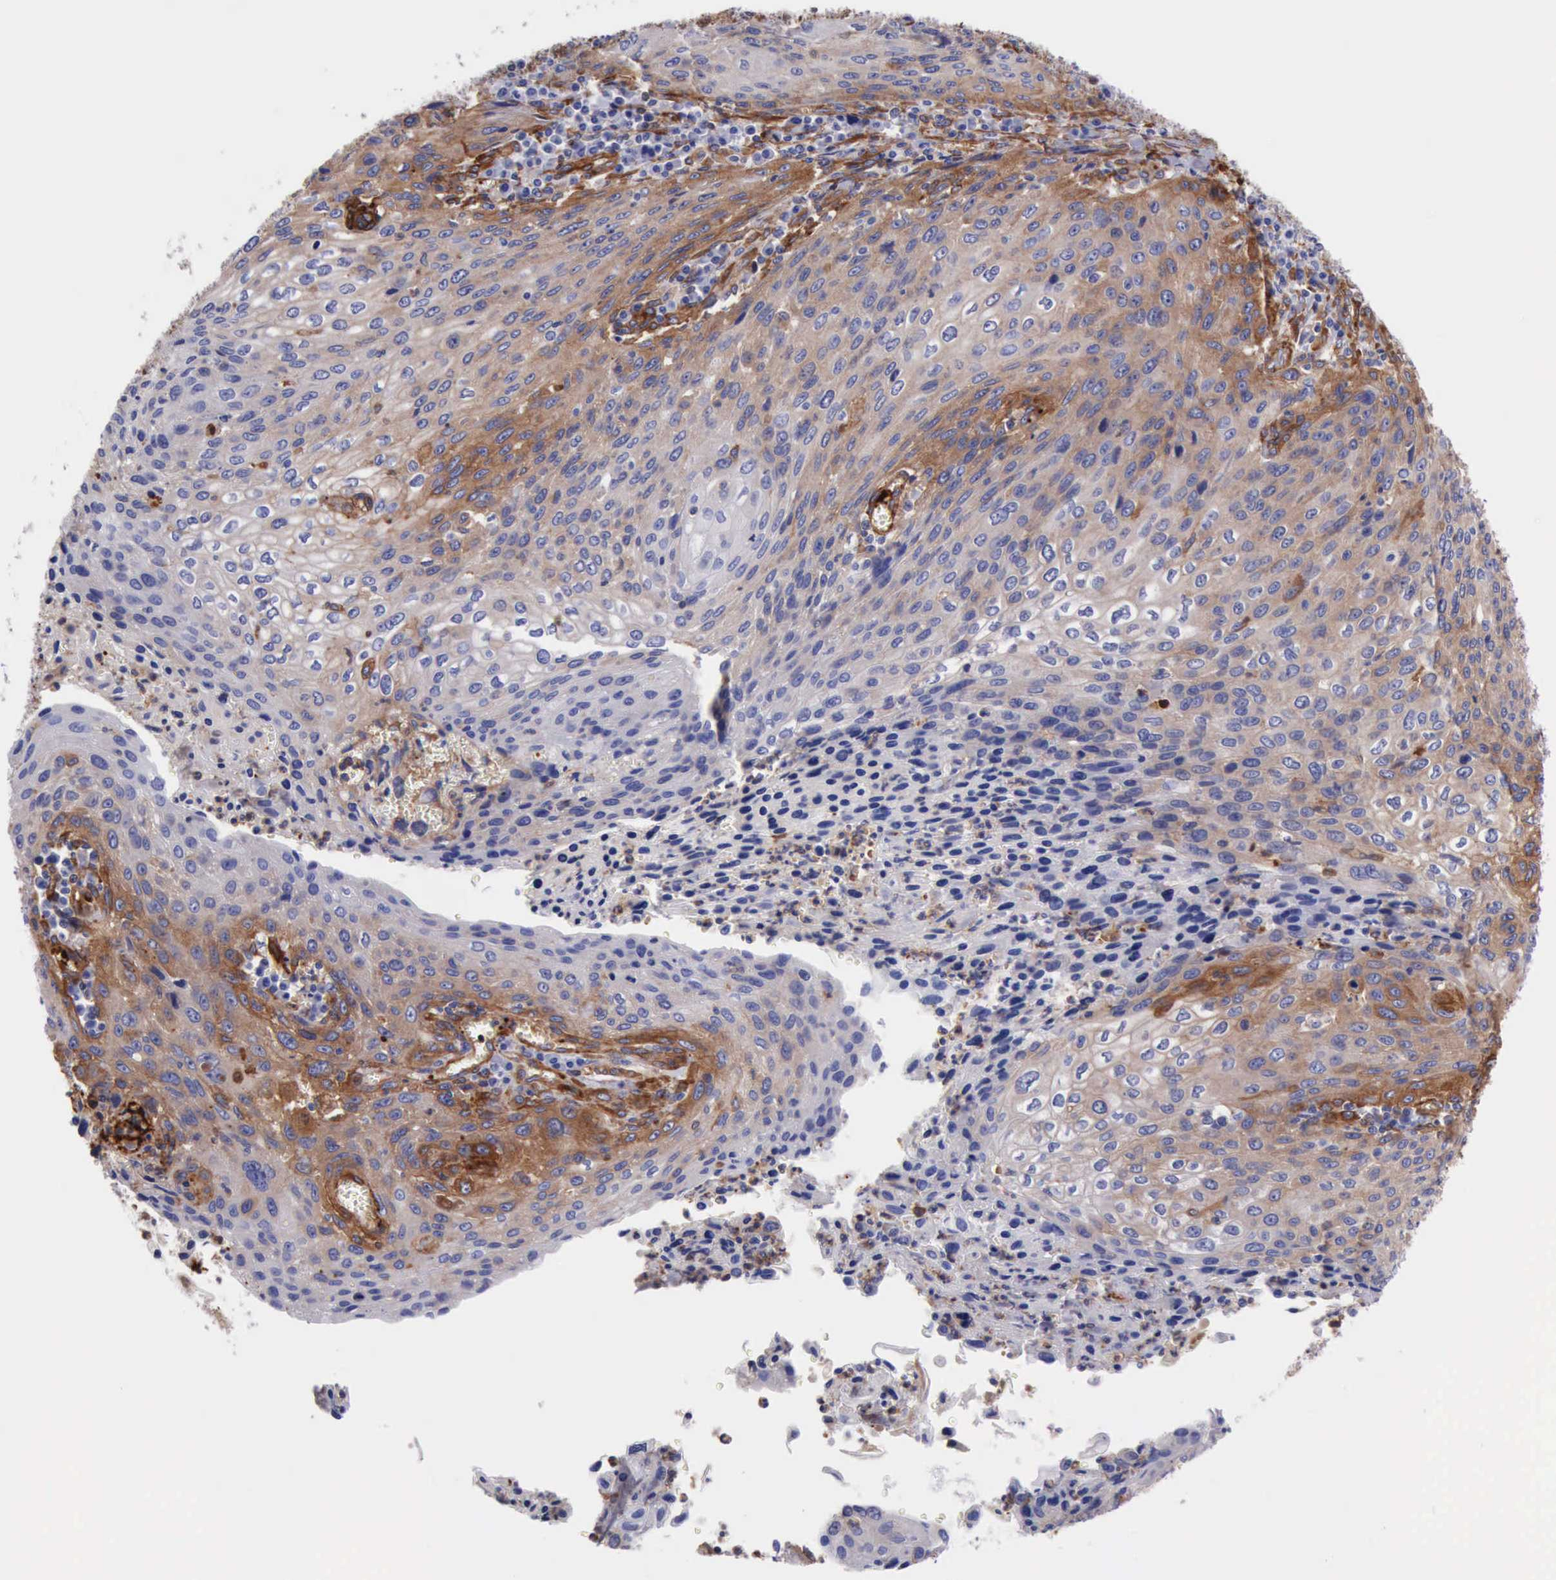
{"staining": {"intensity": "moderate", "quantity": ">75%", "location": "cytoplasmic/membranous"}, "tissue": "cervical cancer", "cell_type": "Tumor cells", "image_type": "cancer", "snomed": [{"axis": "morphology", "description": "Squamous cell carcinoma, NOS"}, {"axis": "topography", "description": "Cervix"}], "caption": "Human cervical squamous cell carcinoma stained with a protein marker displays moderate staining in tumor cells.", "gene": "FLNA", "patient": {"sex": "female", "age": 32}}